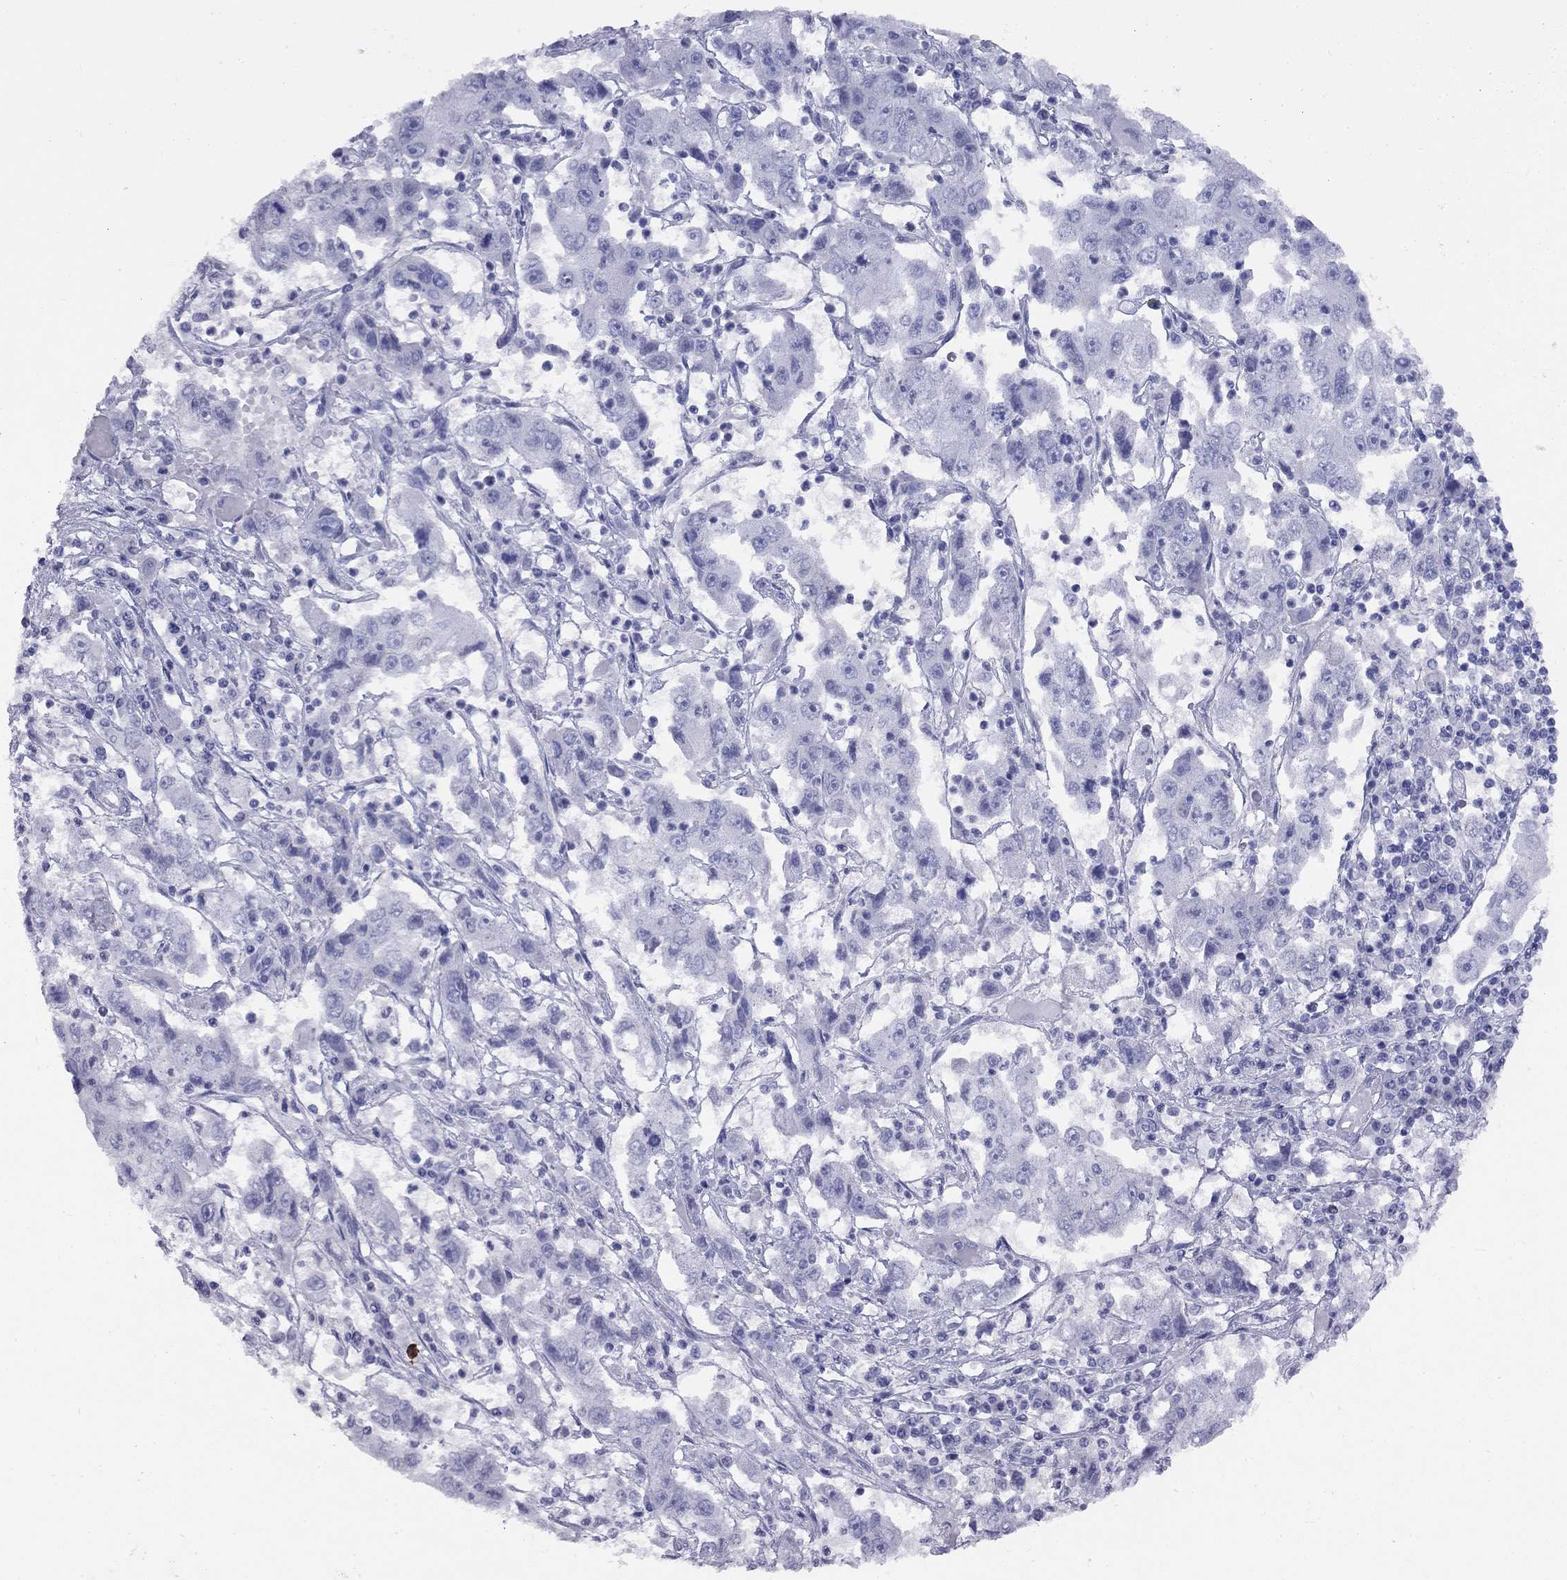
{"staining": {"intensity": "negative", "quantity": "none", "location": "none"}, "tissue": "cervical cancer", "cell_type": "Tumor cells", "image_type": "cancer", "snomed": [{"axis": "morphology", "description": "Squamous cell carcinoma, NOS"}, {"axis": "topography", "description": "Cervix"}], "caption": "Tumor cells show no significant protein staining in cervical squamous cell carcinoma.", "gene": "KLRG1", "patient": {"sex": "female", "age": 36}}